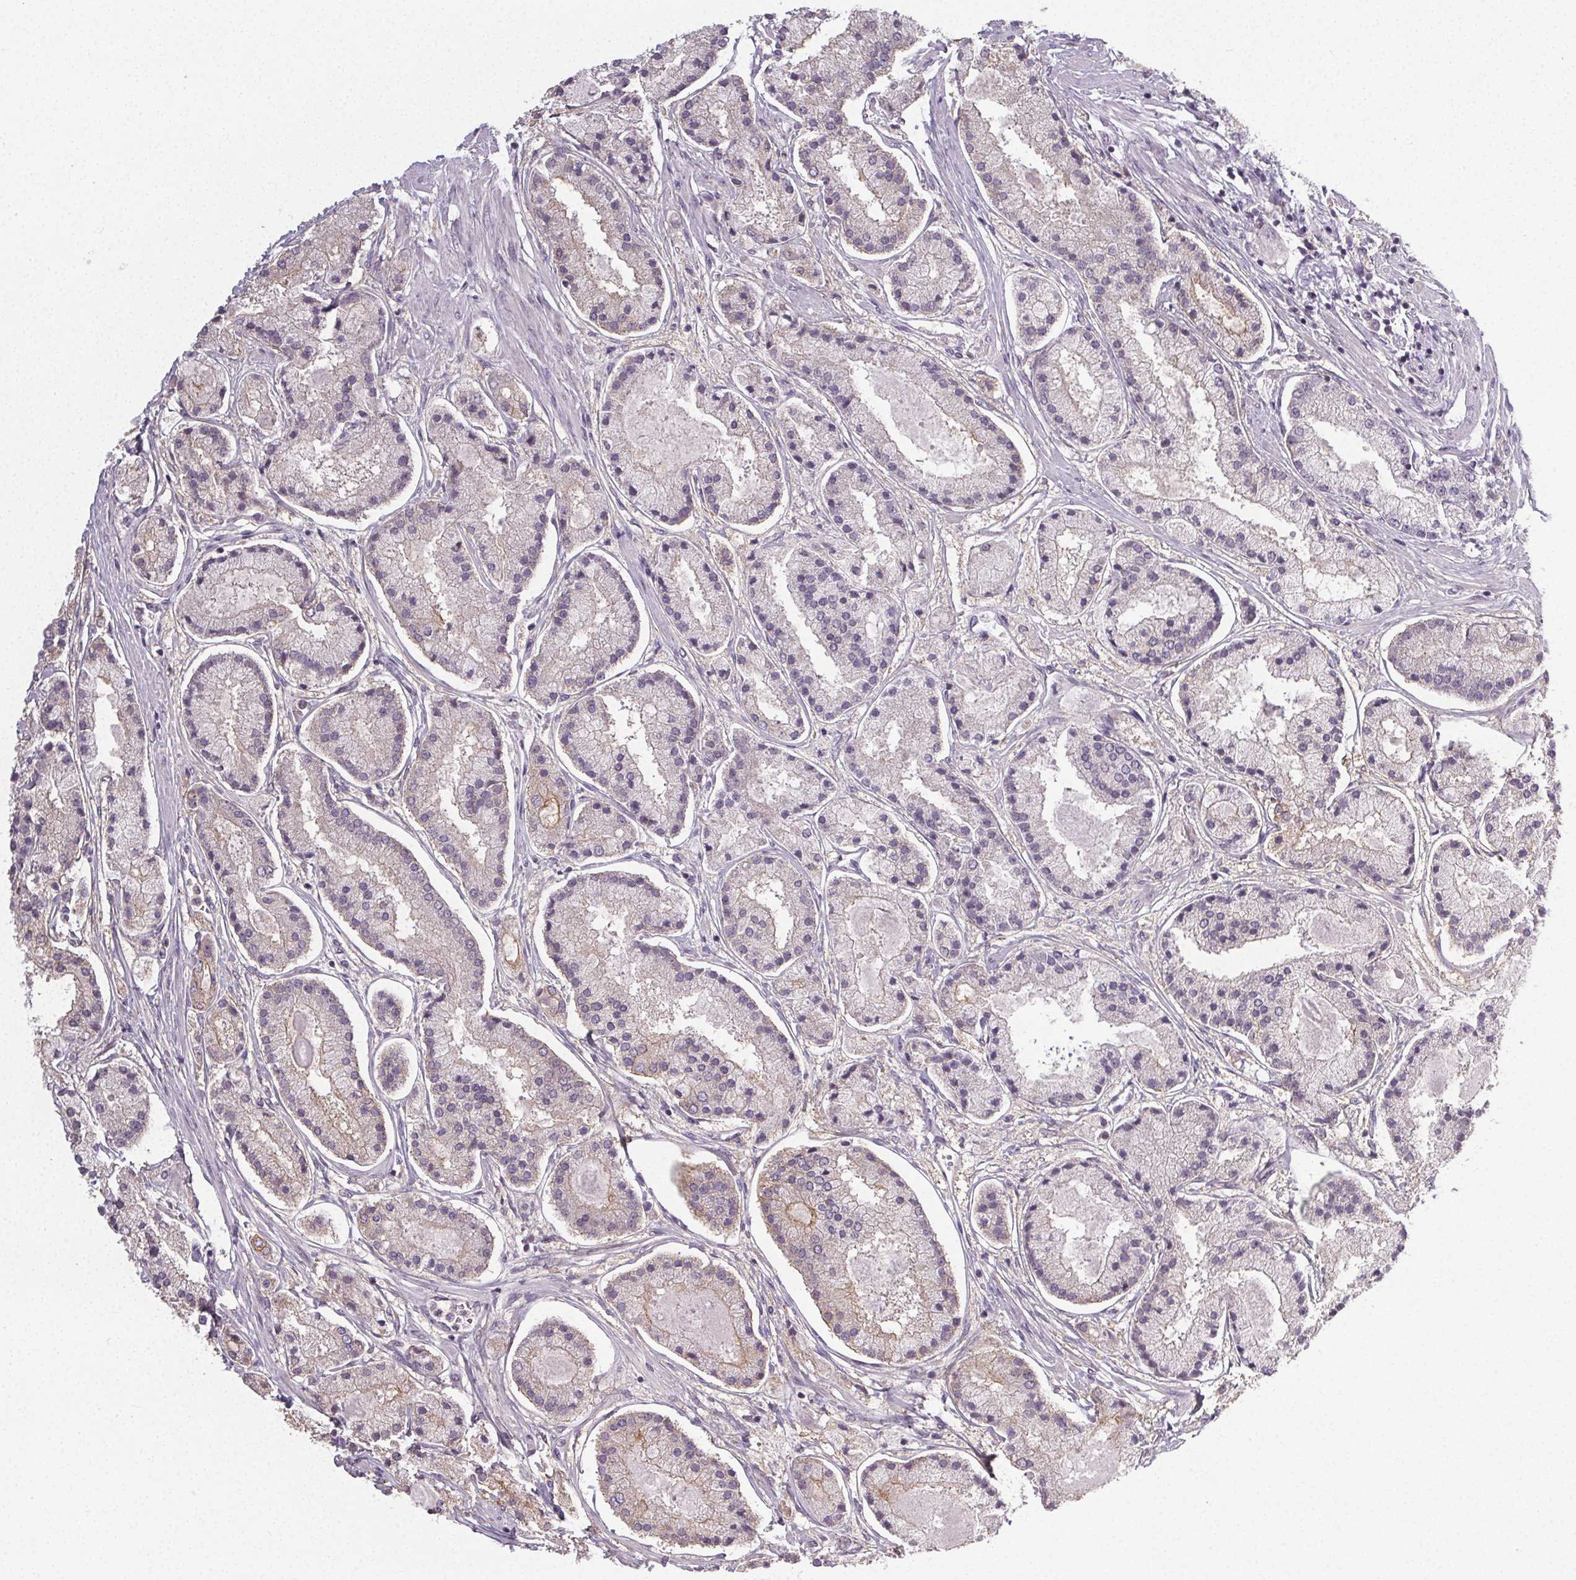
{"staining": {"intensity": "moderate", "quantity": "<25%", "location": "cytoplasmic/membranous"}, "tissue": "prostate cancer", "cell_type": "Tumor cells", "image_type": "cancer", "snomed": [{"axis": "morphology", "description": "Adenocarcinoma, High grade"}, {"axis": "topography", "description": "Prostate"}], "caption": "The image reveals staining of prostate cancer, revealing moderate cytoplasmic/membranous protein positivity (brown color) within tumor cells.", "gene": "SLC26A2", "patient": {"sex": "male", "age": 67}}